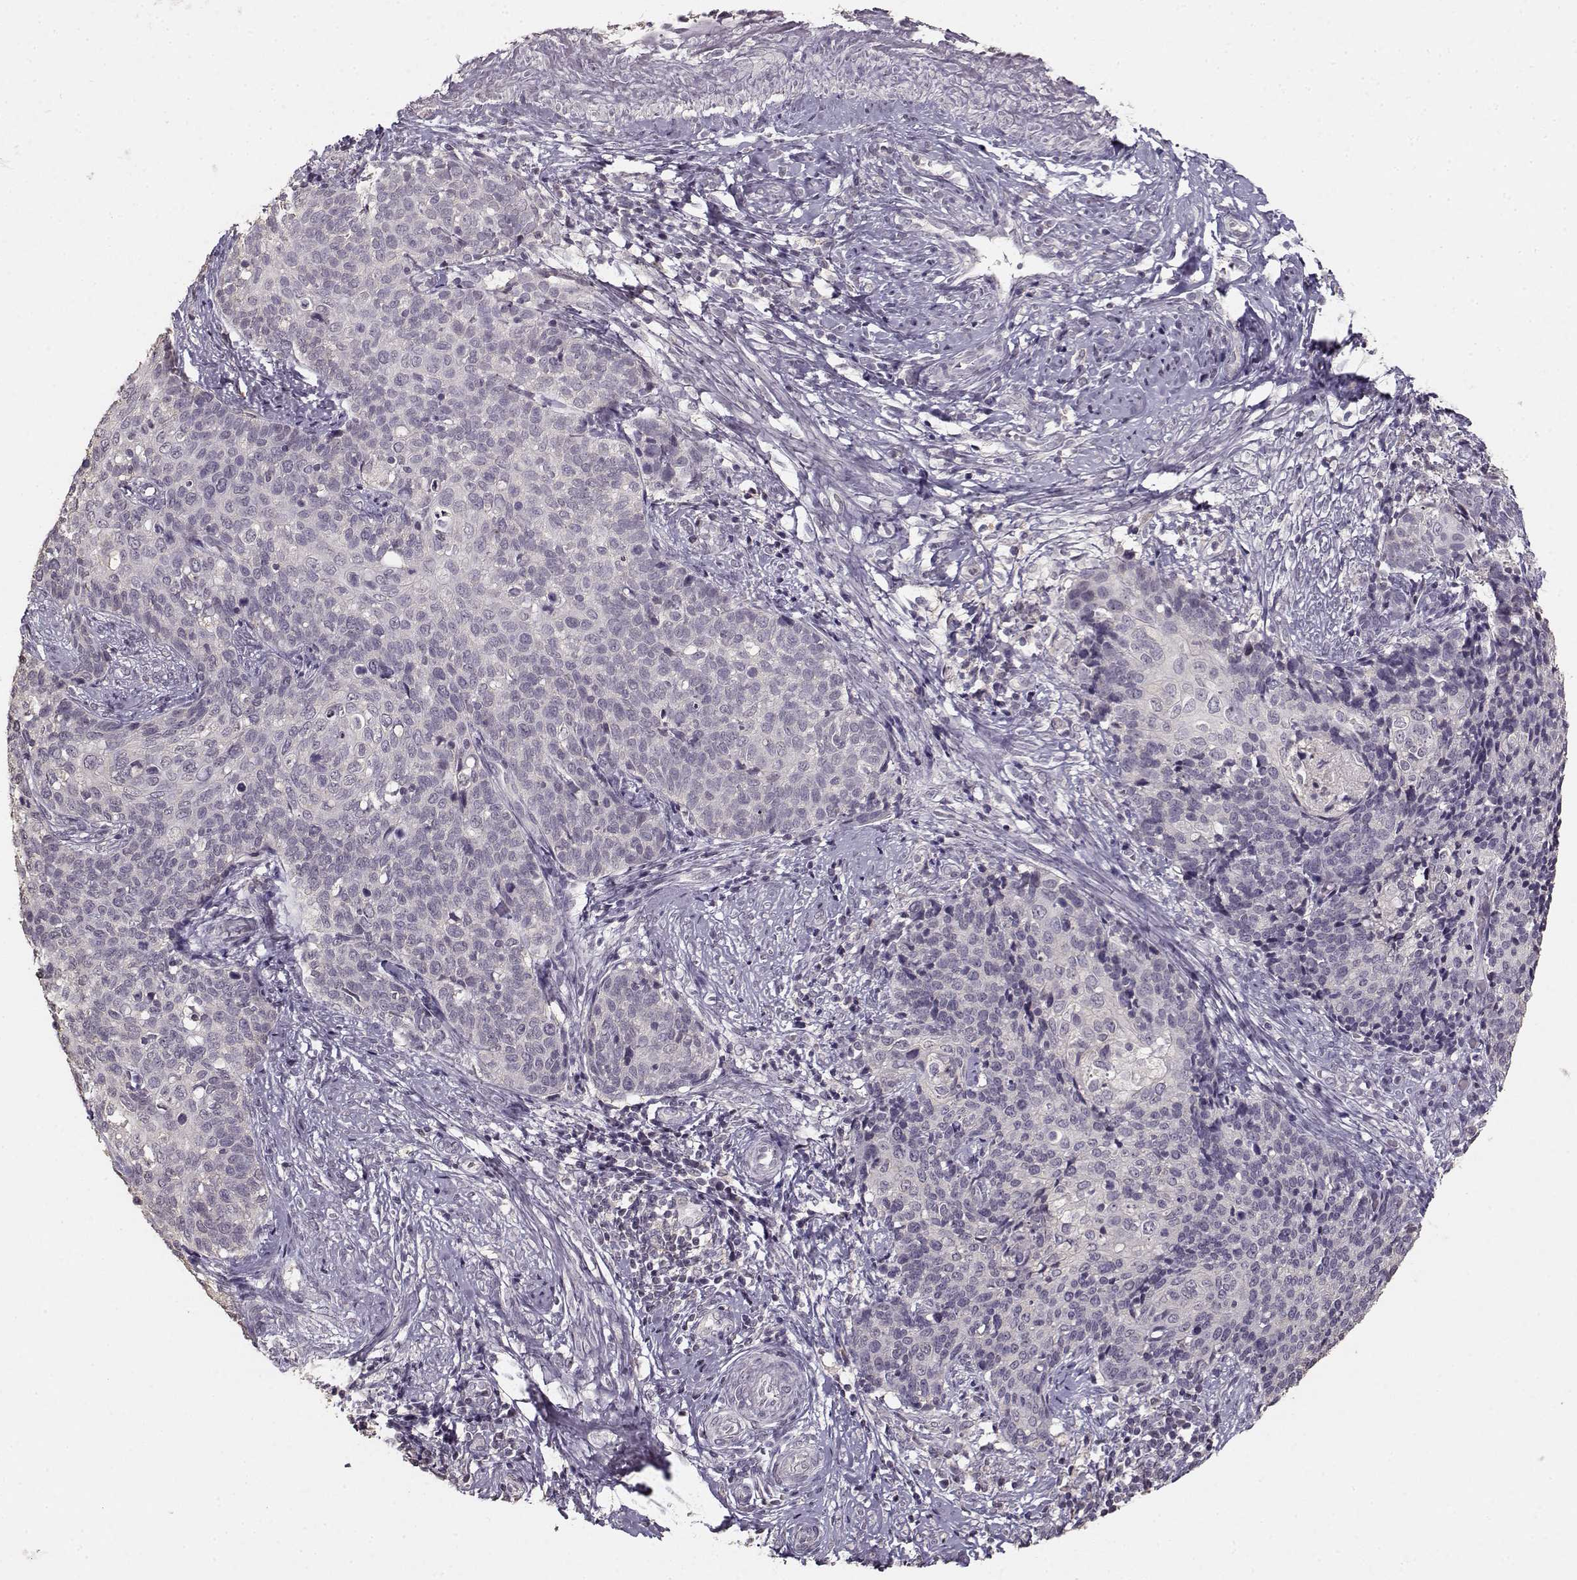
{"staining": {"intensity": "negative", "quantity": "none", "location": "none"}, "tissue": "cervical cancer", "cell_type": "Tumor cells", "image_type": "cancer", "snomed": [{"axis": "morphology", "description": "Squamous cell carcinoma, NOS"}, {"axis": "topography", "description": "Cervix"}], "caption": "Protein analysis of squamous cell carcinoma (cervical) shows no significant expression in tumor cells. (DAB (3,3'-diaminobenzidine) immunohistochemistry, high magnification).", "gene": "UROC1", "patient": {"sex": "female", "age": 39}}